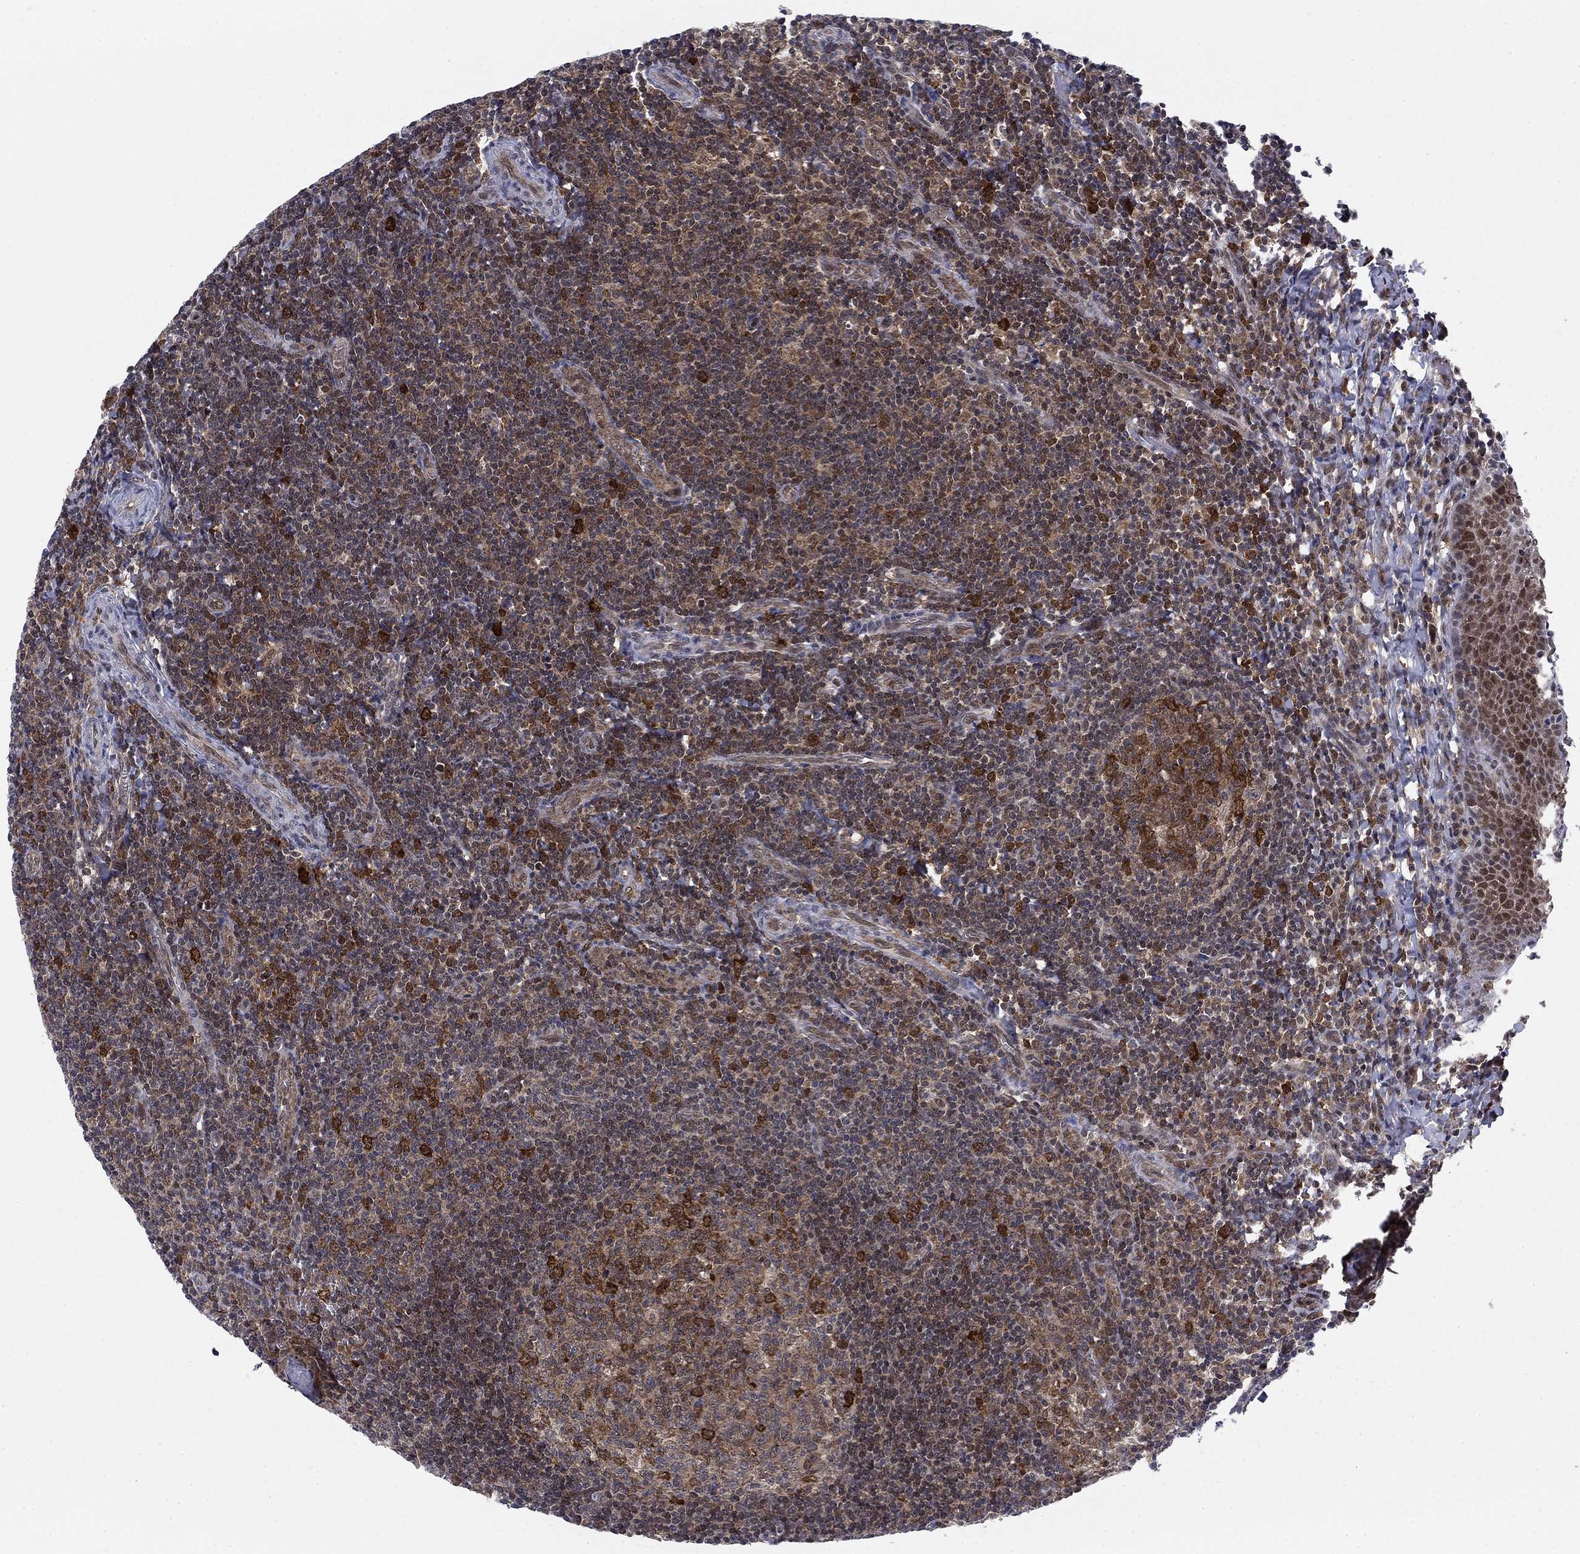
{"staining": {"intensity": "strong", "quantity": "25%-75%", "location": "cytoplasmic/membranous"}, "tissue": "tonsil", "cell_type": "Germinal center cells", "image_type": "normal", "snomed": [{"axis": "morphology", "description": "Normal tissue, NOS"}, {"axis": "morphology", "description": "Inflammation, NOS"}, {"axis": "topography", "description": "Tonsil"}], "caption": "Immunohistochemical staining of benign human tonsil displays high levels of strong cytoplasmic/membranous expression in about 25%-75% of germinal center cells.", "gene": "DNAJA1", "patient": {"sex": "female", "age": 31}}